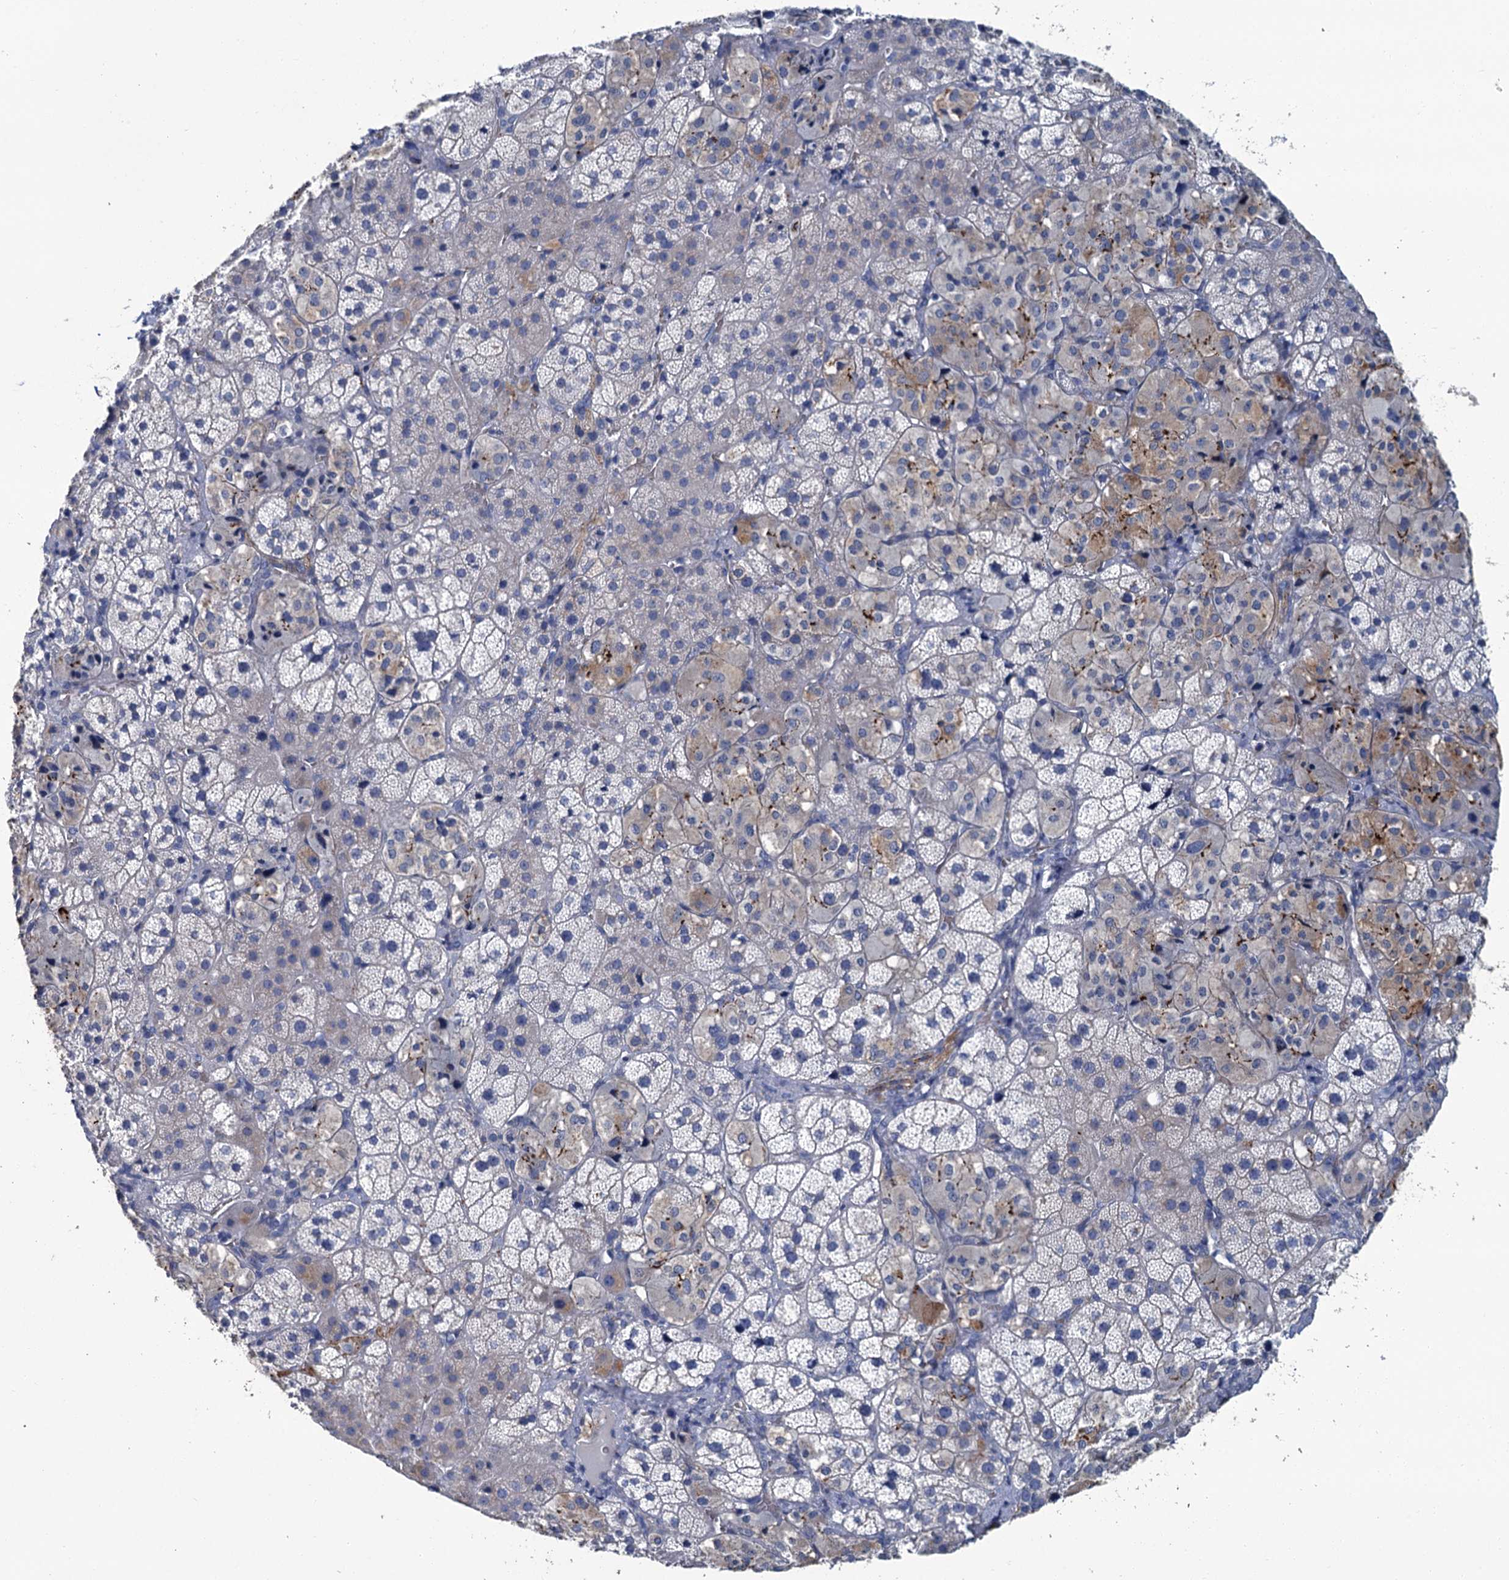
{"staining": {"intensity": "weak", "quantity": "<25%", "location": "cytoplasmic/membranous"}, "tissue": "adrenal gland", "cell_type": "Glandular cells", "image_type": "normal", "snomed": [{"axis": "morphology", "description": "Normal tissue, NOS"}, {"axis": "topography", "description": "Adrenal gland"}], "caption": "Micrograph shows no significant protein expression in glandular cells of normal adrenal gland.", "gene": "SNCB", "patient": {"sex": "female", "age": 44}}